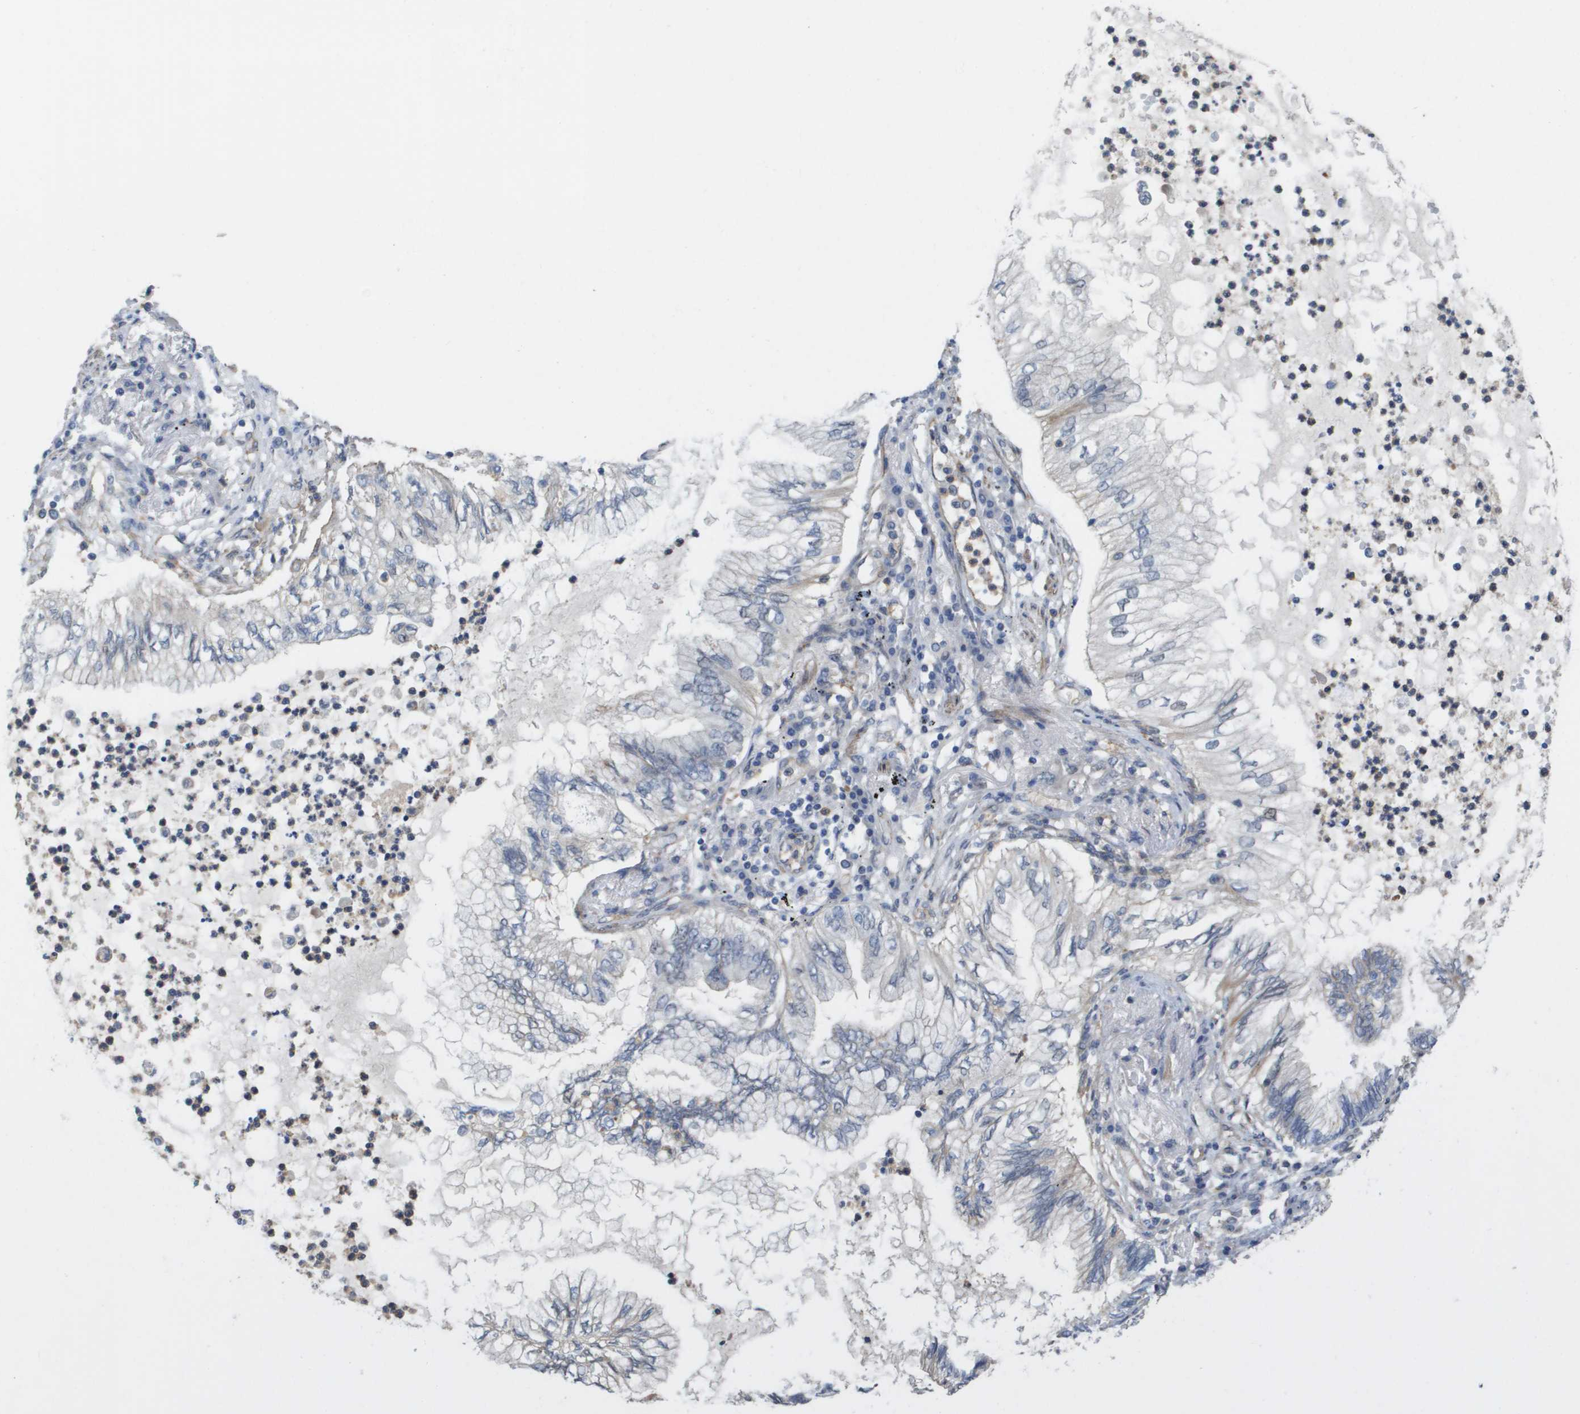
{"staining": {"intensity": "negative", "quantity": "none", "location": "none"}, "tissue": "lung cancer", "cell_type": "Tumor cells", "image_type": "cancer", "snomed": [{"axis": "morphology", "description": "Normal tissue, NOS"}, {"axis": "morphology", "description": "Adenocarcinoma, NOS"}, {"axis": "topography", "description": "Bronchus"}, {"axis": "topography", "description": "Lung"}], "caption": "This is an immunohistochemistry histopathology image of human adenocarcinoma (lung). There is no expression in tumor cells.", "gene": "RNF112", "patient": {"sex": "female", "age": 70}}